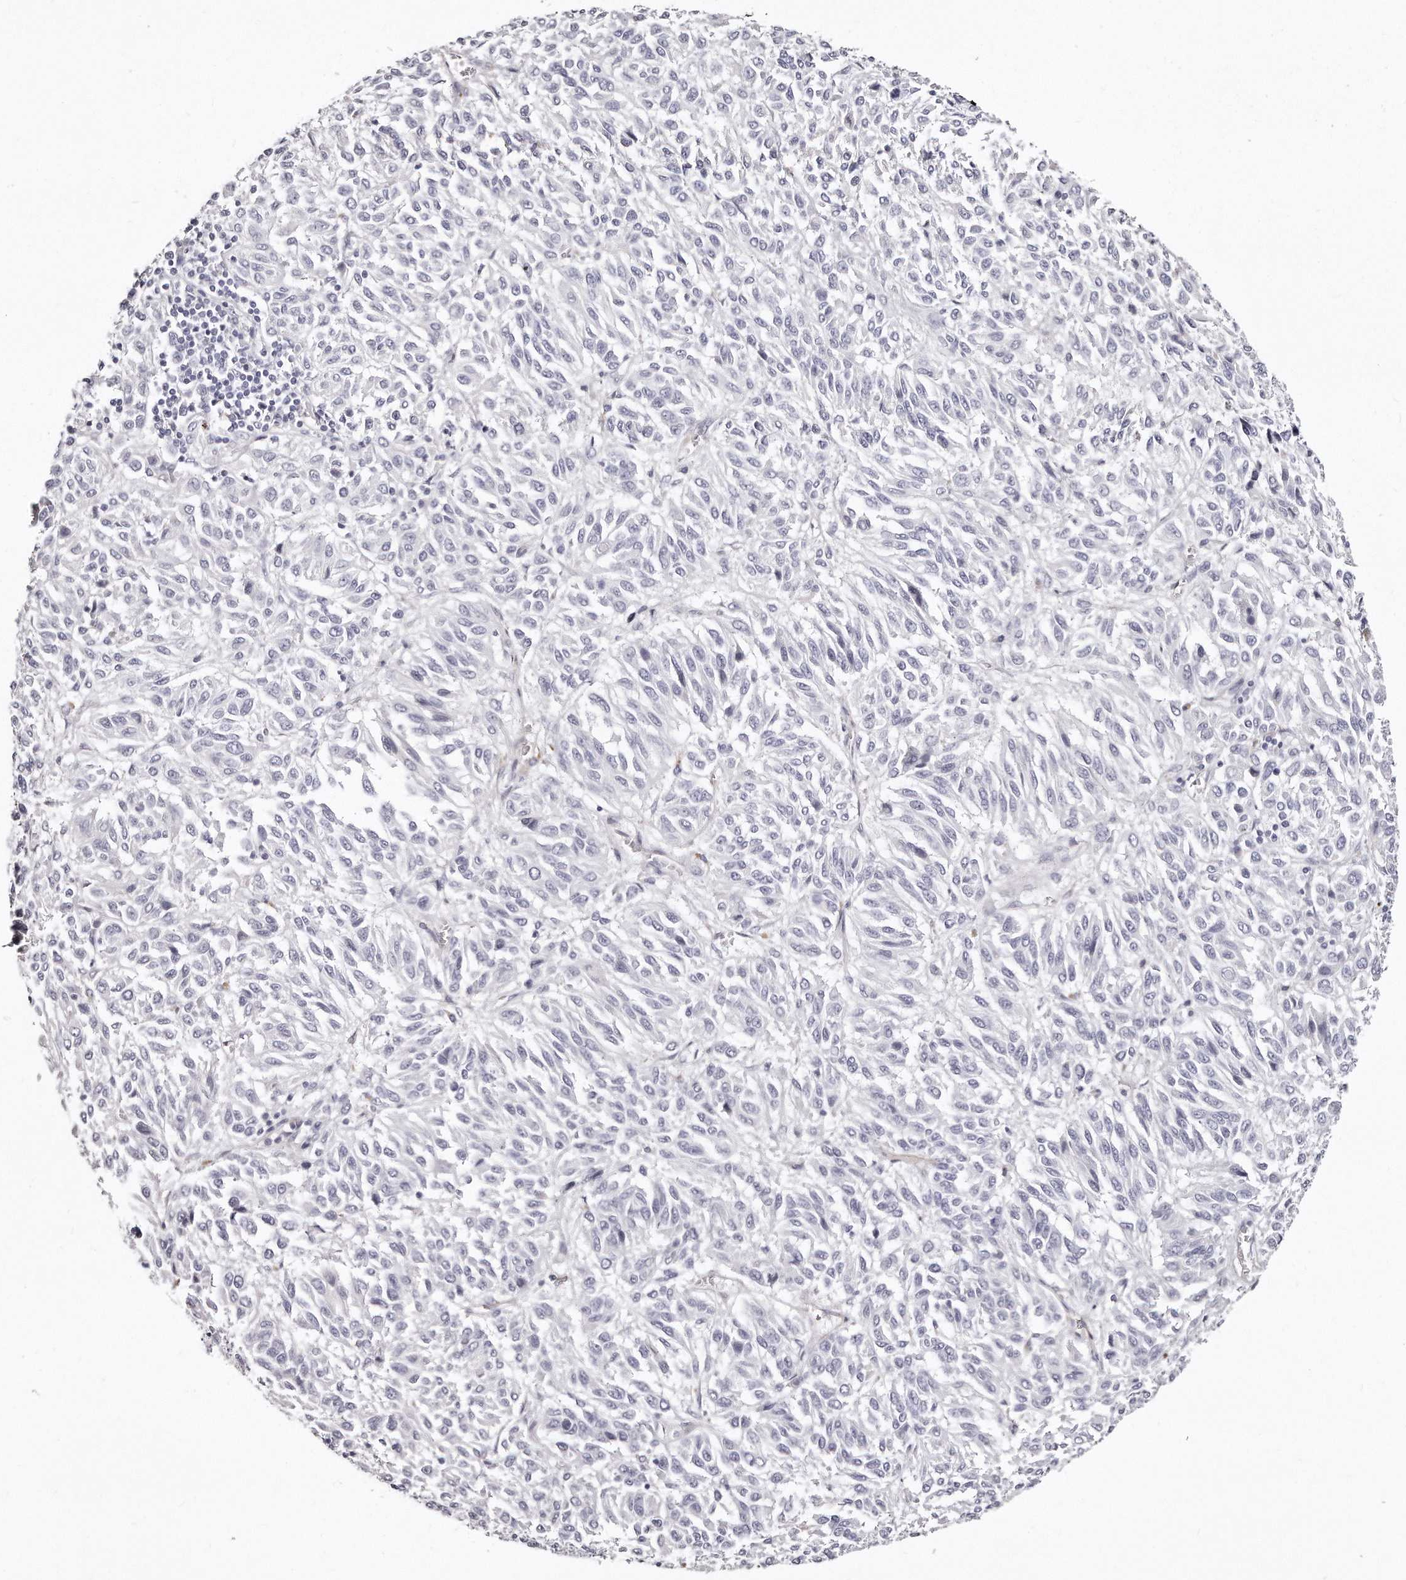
{"staining": {"intensity": "negative", "quantity": "none", "location": "none"}, "tissue": "melanoma", "cell_type": "Tumor cells", "image_type": "cancer", "snomed": [{"axis": "morphology", "description": "Malignant melanoma, Metastatic site"}, {"axis": "topography", "description": "Lung"}], "caption": "Melanoma stained for a protein using IHC shows no expression tumor cells.", "gene": "LMOD1", "patient": {"sex": "male", "age": 64}}